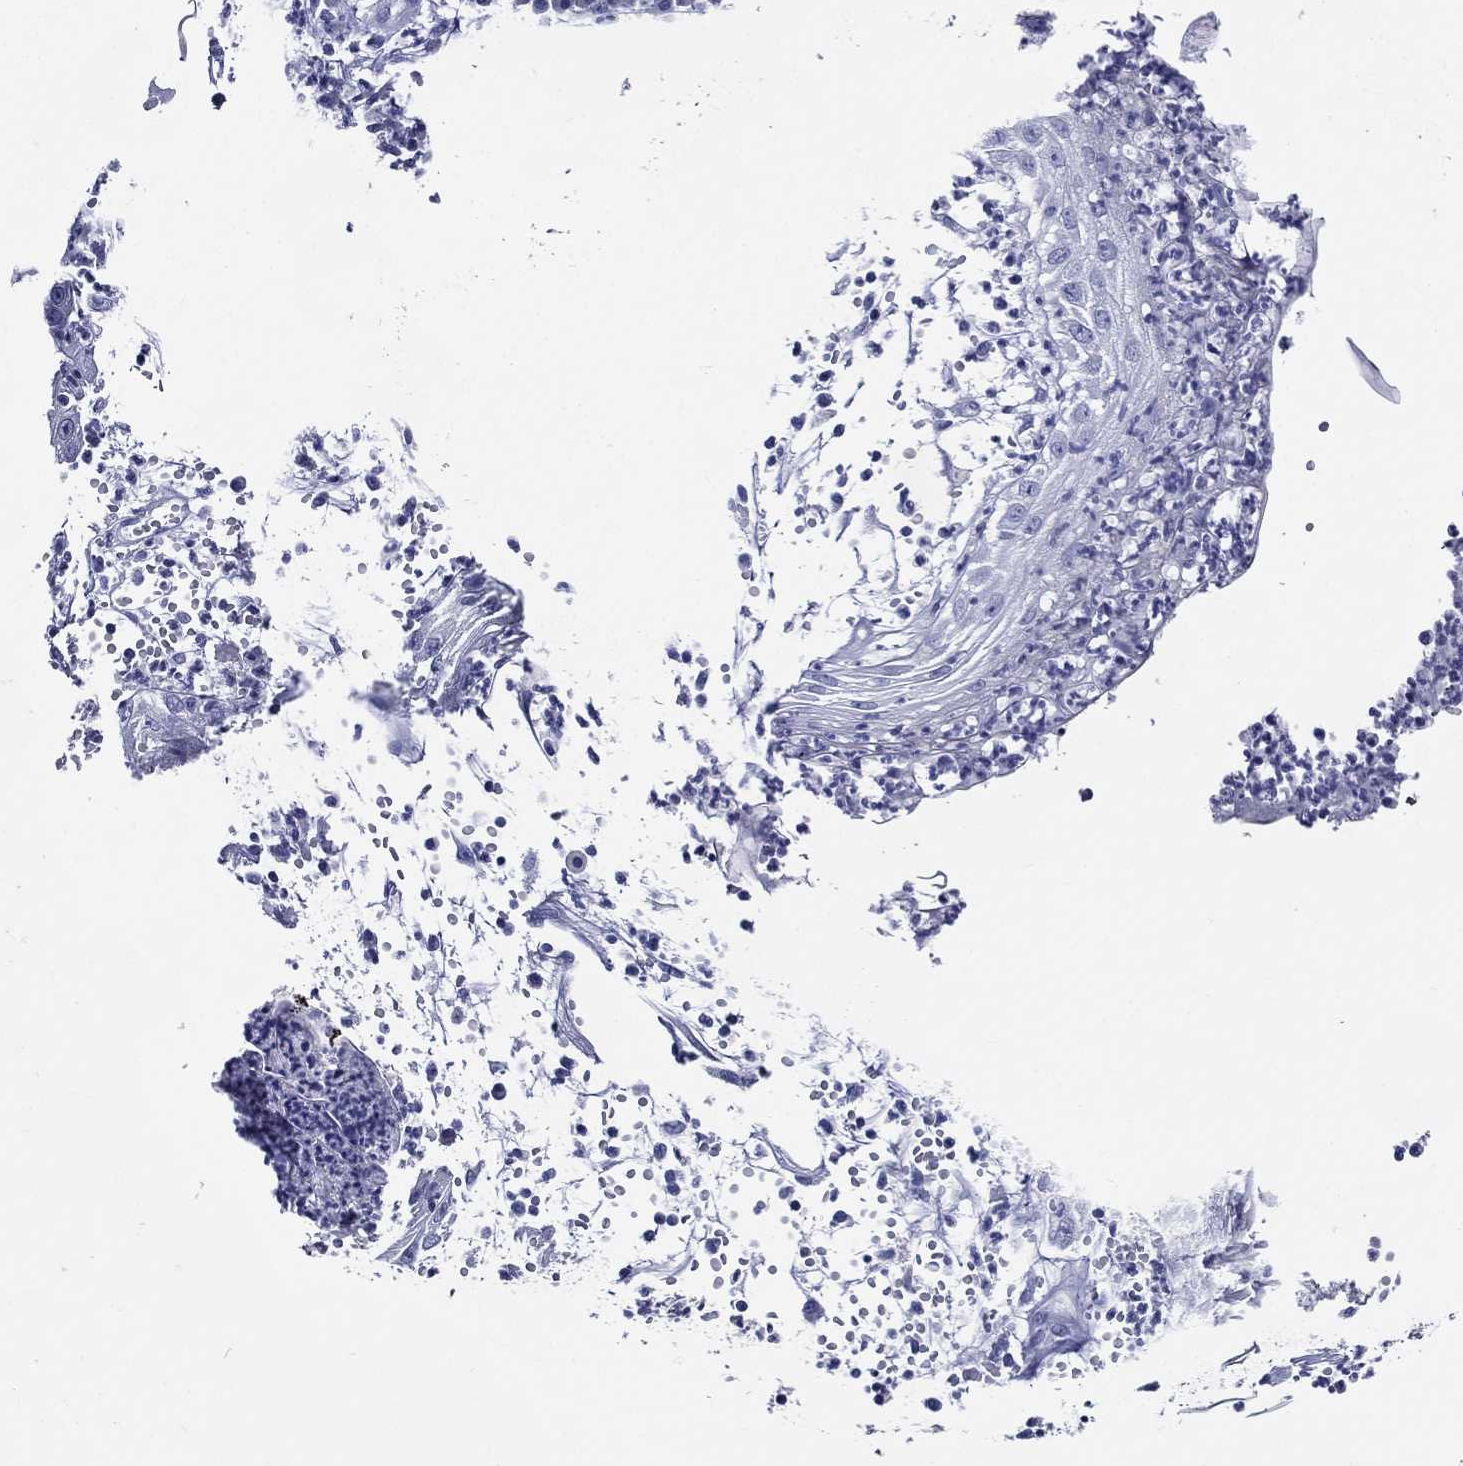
{"staining": {"intensity": "negative", "quantity": "none", "location": "none"}, "tissue": "skin cancer", "cell_type": "Tumor cells", "image_type": "cancer", "snomed": [{"axis": "morphology", "description": "Normal tissue, NOS"}, {"axis": "morphology", "description": "Squamous cell carcinoma, NOS"}, {"axis": "topography", "description": "Skin"}], "caption": "An immunohistochemistry photomicrograph of skin cancer (squamous cell carcinoma) is shown. There is no staining in tumor cells of skin cancer (squamous cell carcinoma). (DAB immunohistochemistry with hematoxylin counter stain).", "gene": "ACE2", "patient": {"sex": "male", "age": 79}}